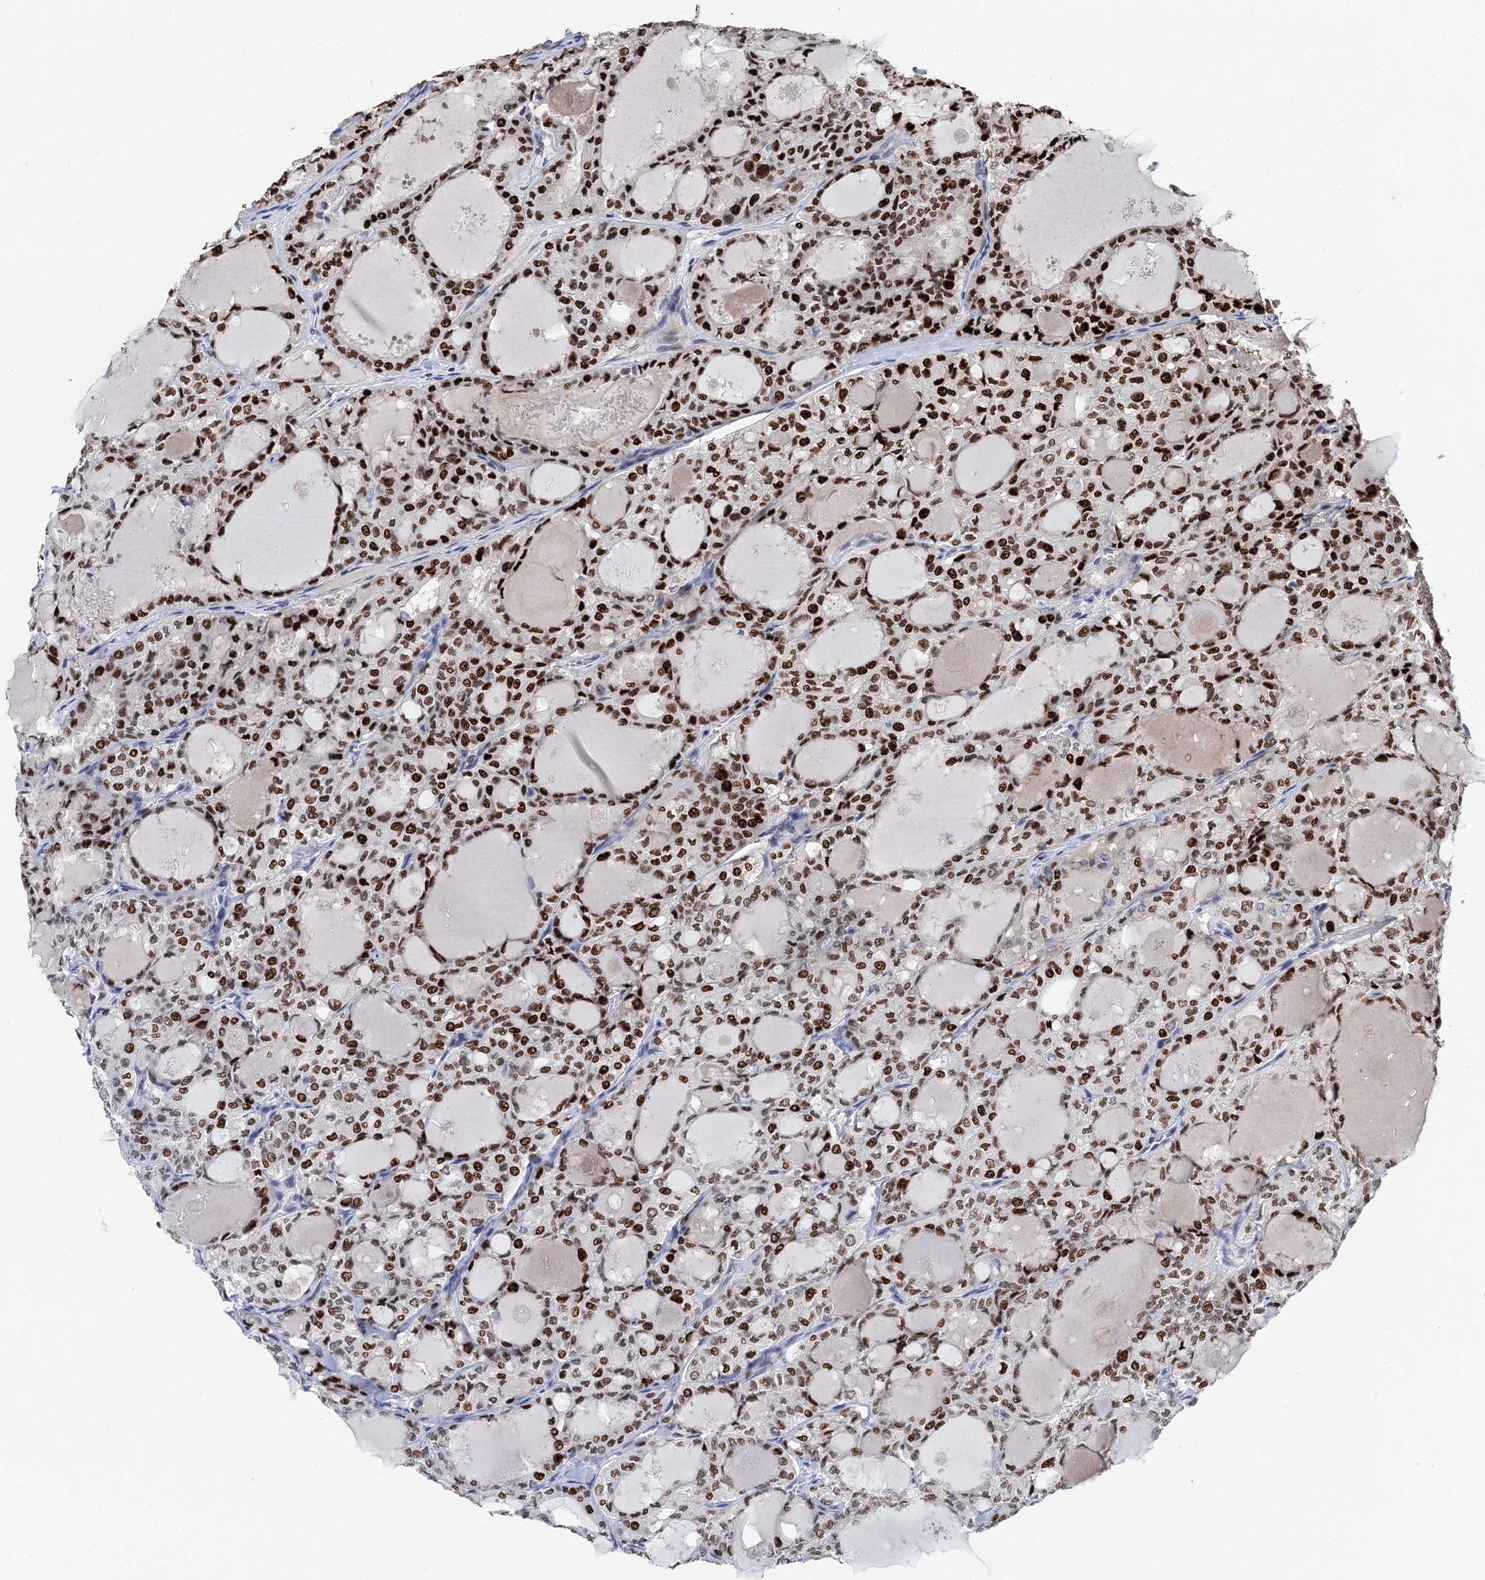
{"staining": {"intensity": "strong", "quantity": ">75%", "location": "nuclear"}, "tissue": "thyroid cancer", "cell_type": "Tumor cells", "image_type": "cancer", "snomed": [{"axis": "morphology", "description": "Follicular adenoma carcinoma, NOS"}, {"axis": "topography", "description": "Thyroid gland"}], "caption": "The image shows staining of thyroid follicular adenoma carcinoma, revealing strong nuclear protein staining (brown color) within tumor cells.", "gene": "TSEN34", "patient": {"sex": "male", "age": 75}}